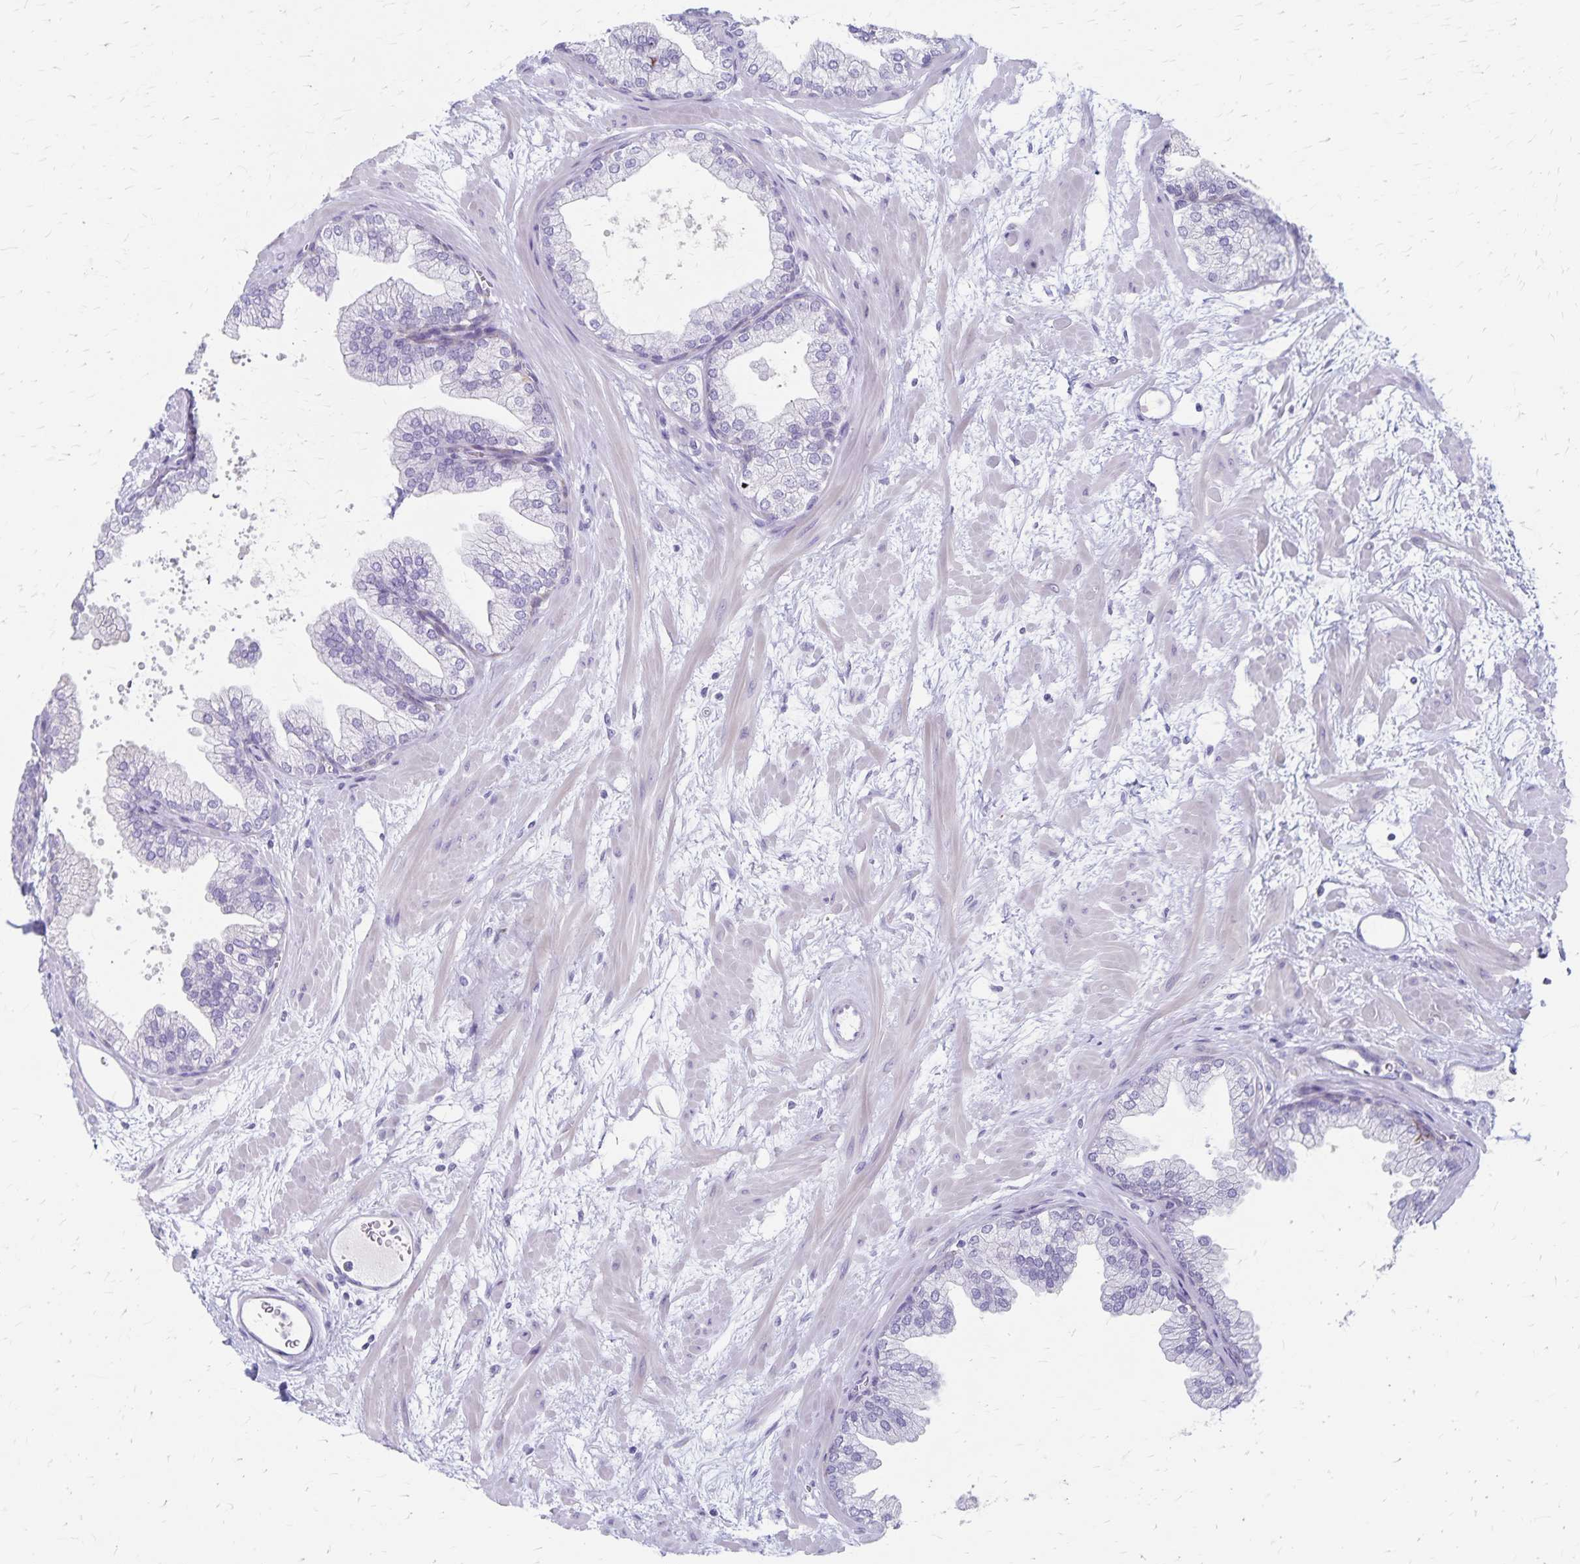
{"staining": {"intensity": "moderate", "quantity": "<25%", "location": "cytoplasmic/membranous"}, "tissue": "prostate", "cell_type": "Glandular cells", "image_type": "normal", "snomed": [{"axis": "morphology", "description": "Normal tissue, NOS"}, {"axis": "topography", "description": "Prostate"}], "caption": "Approximately <25% of glandular cells in unremarkable prostate show moderate cytoplasmic/membranous protein expression as visualized by brown immunohistochemical staining.", "gene": "GPBAR1", "patient": {"sex": "male", "age": 37}}